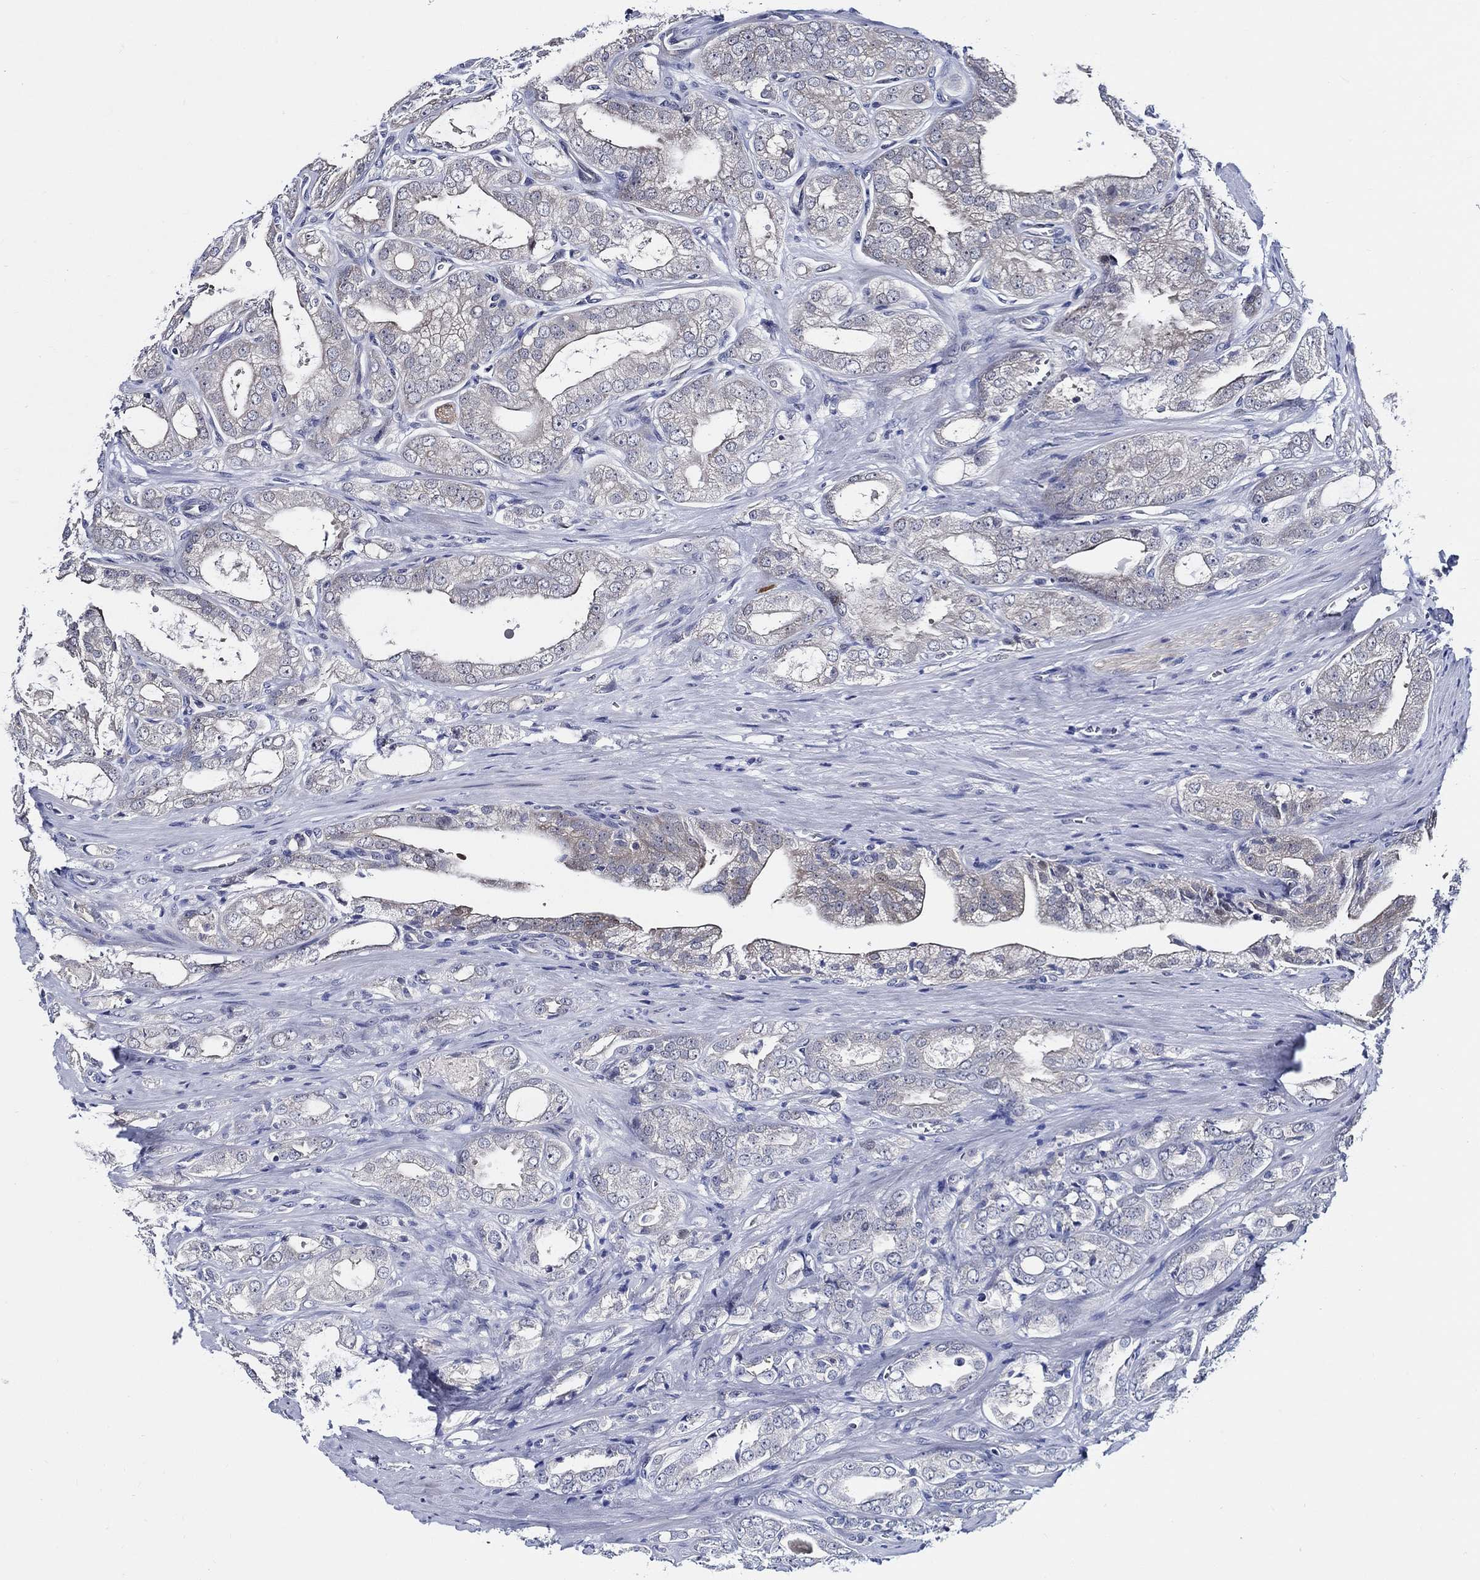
{"staining": {"intensity": "moderate", "quantity": "<25%", "location": "cytoplasmic/membranous"}, "tissue": "prostate cancer", "cell_type": "Tumor cells", "image_type": "cancer", "snomed": [{"axis": "morphology", "description": "Adenocarcinoma, NOS"}, {"axis": "morphology", "description": "Adenocarcinoma, High grade"}, {"axis": "topography", "description": "Prostate"}], "caption": "DAB (3,3'-diaminobenzidine) immunohistochemical staining of human prostate cancer exhibits moderate cytoplasmic/membranous protein staining in about <25% of tumor cells. (DAB = brown stain, brightfield microscopy at high magnification).", "gene": "C8orf48", "patient": {"sex": "male", "age": 70}}